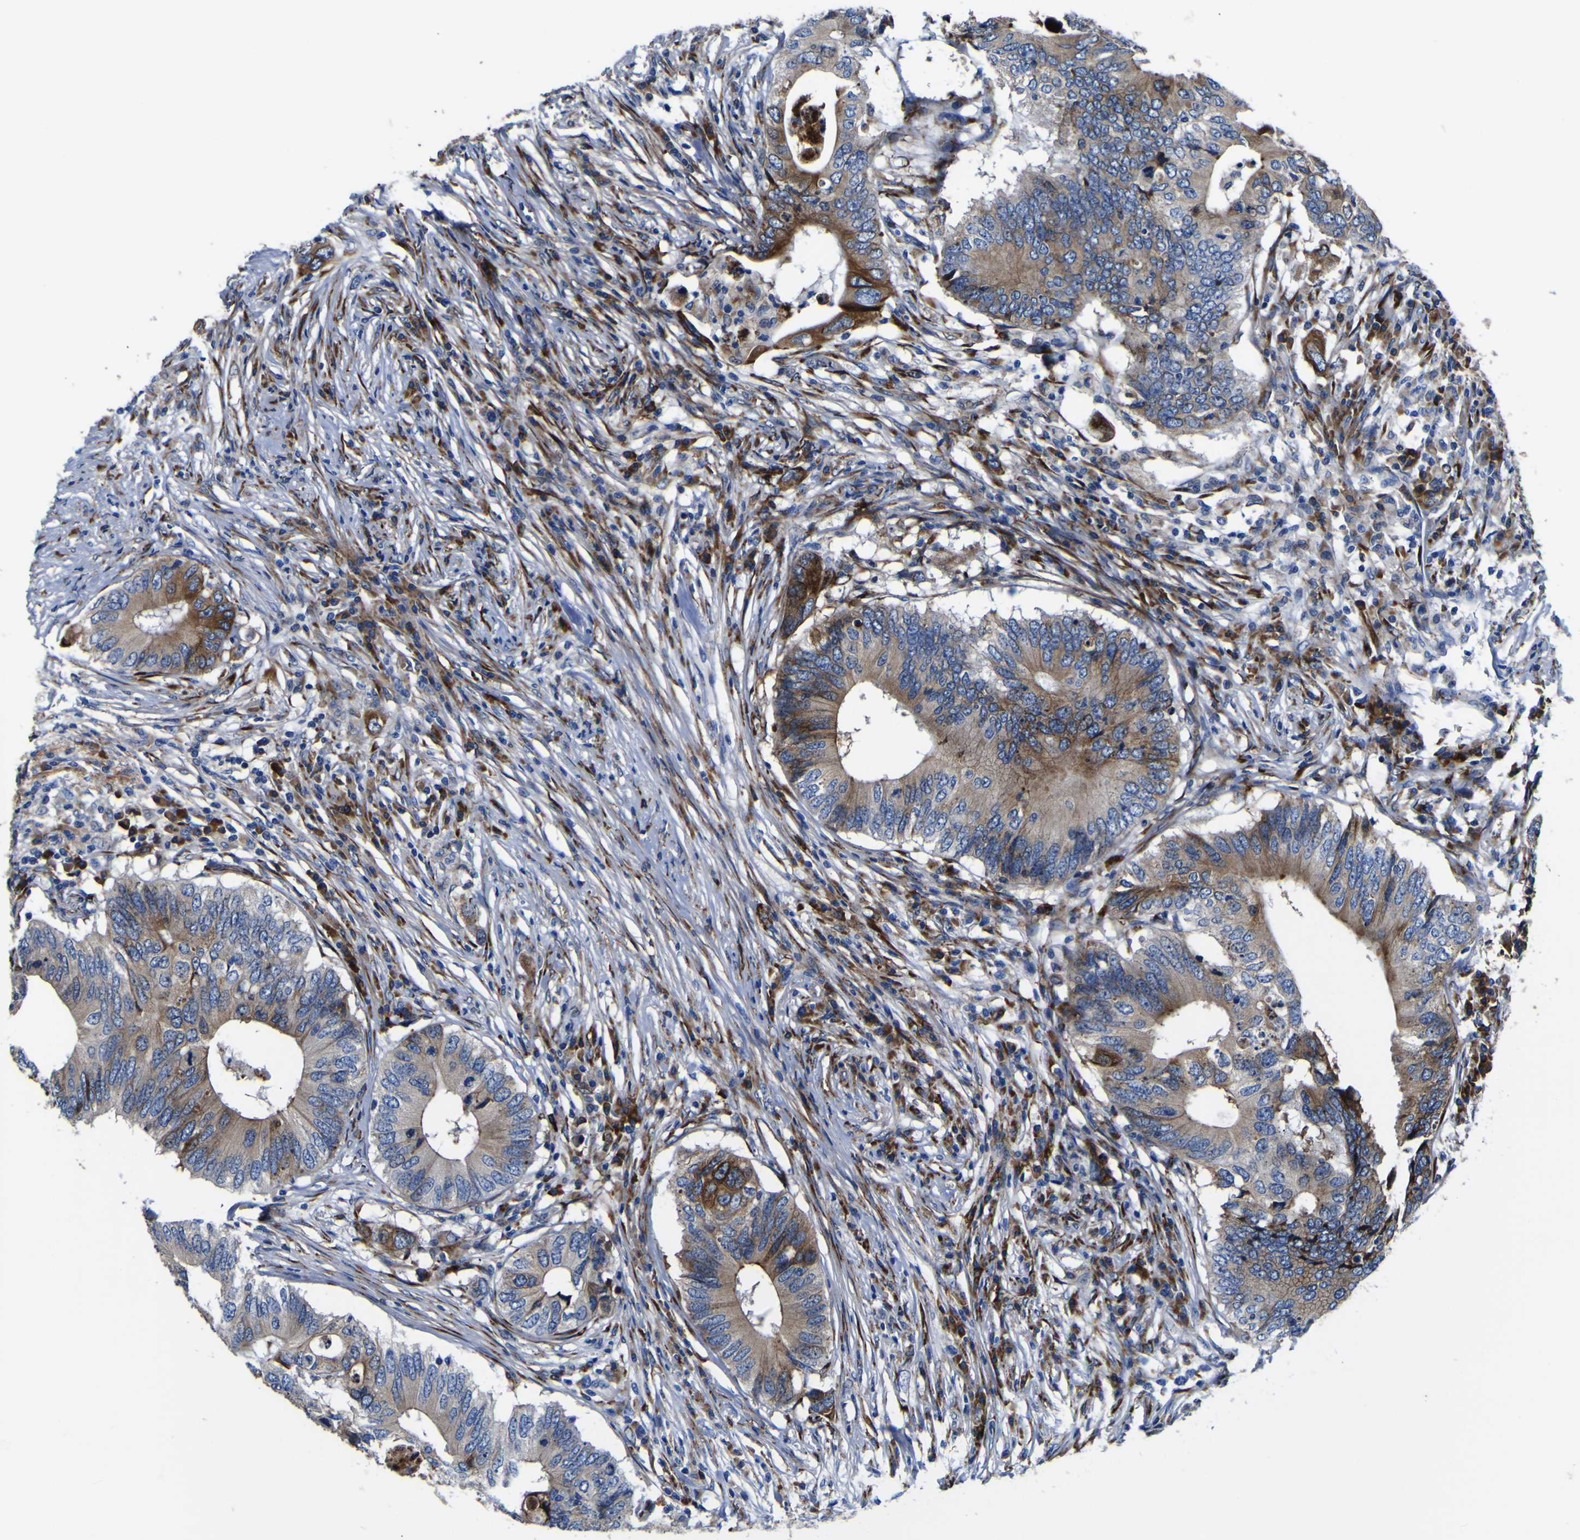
{"staining": {"intensity": "moderate", "quantity": ">75%", "location": "cytoplasmic/membranous"}, "tissue": "colorectal cancer", "cell_type": "Tumor cells", "image_type": "cancer", "snomed": [{"axis": "morphology", "description": "Adenocarcinoma, NOS"}, {"axis": "topography", "description": "Colon"}], "caption": "Immunohistochemistry of human colorectal cancer (adenocarcinoma) reveals medium levels of moderate cytoplasmic/membranous staining in approximately >75% of tumor cells.", "gene": "SCD", "patient": {"sex": "male", "age": 71}}